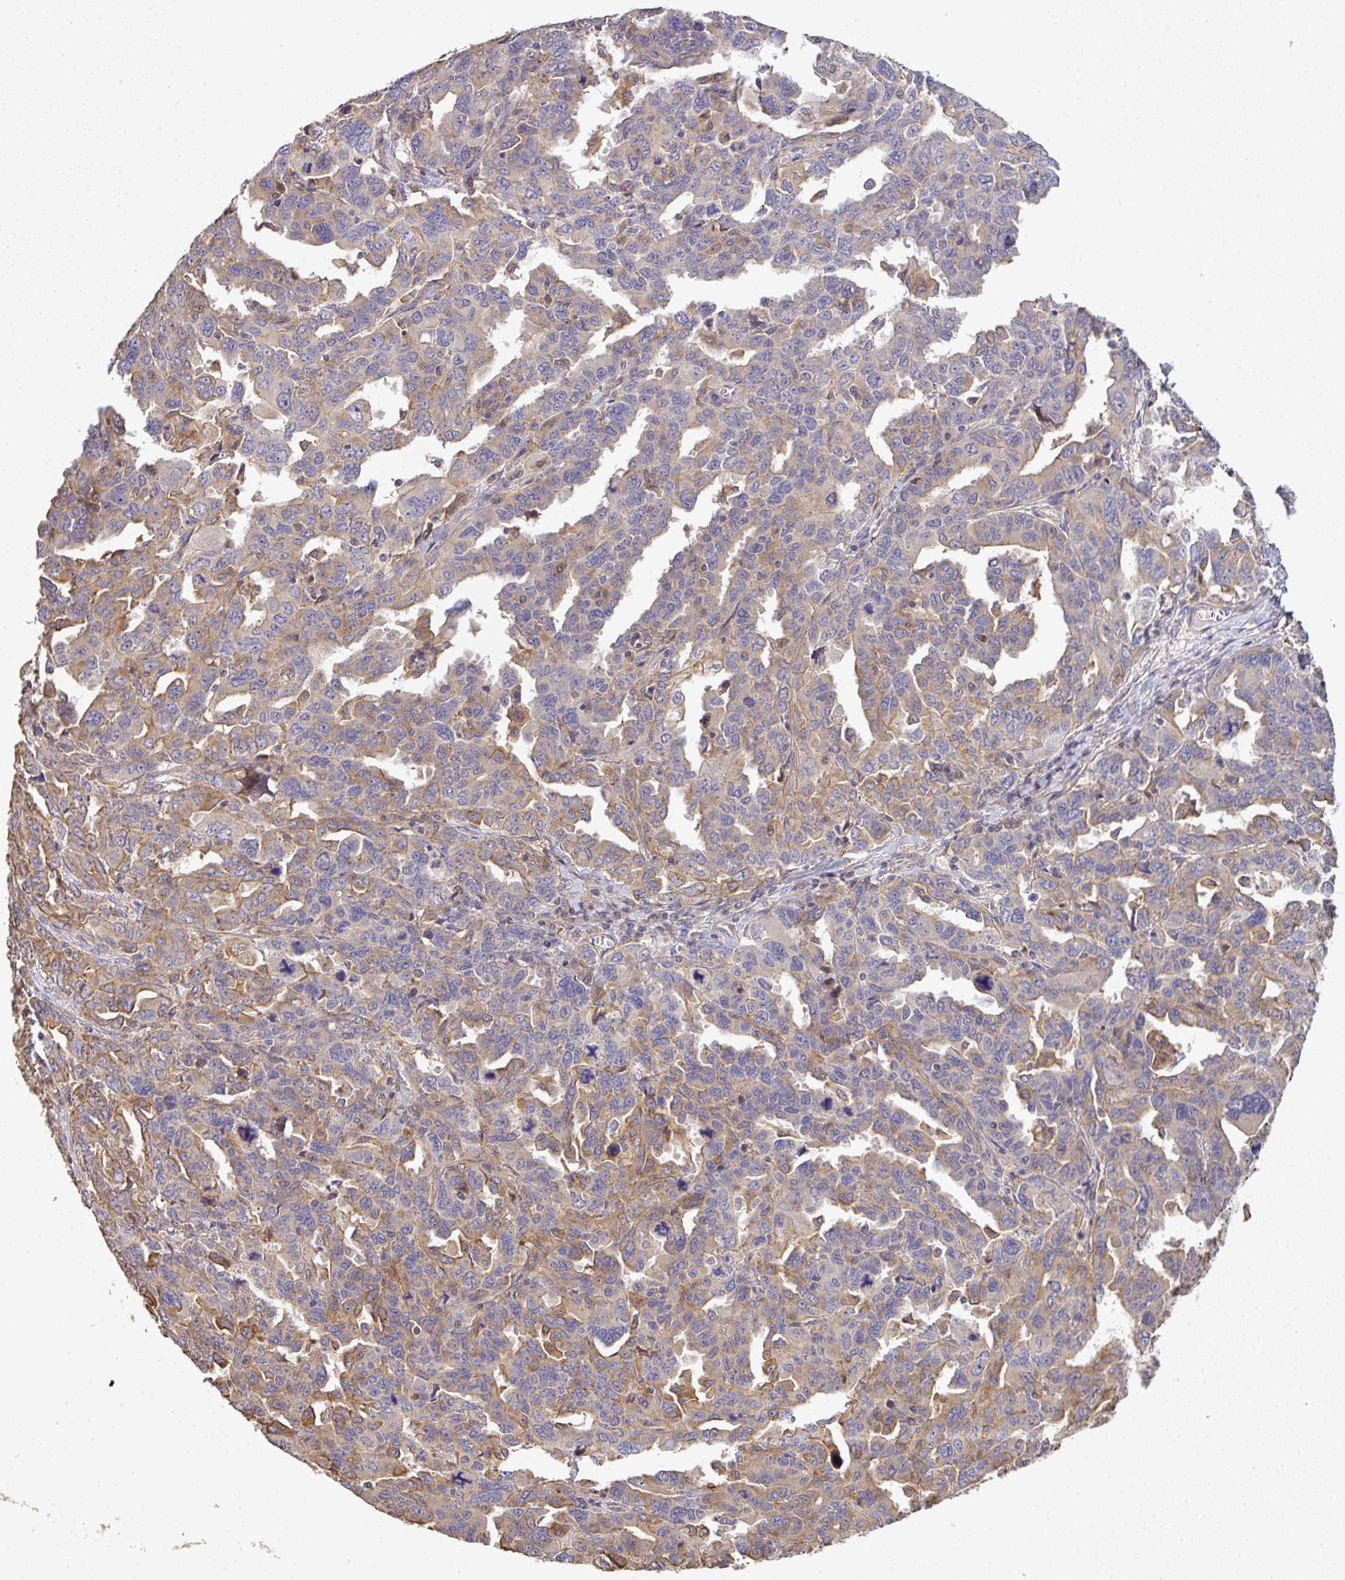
{"staining": {"intensity": "moderate", "quantity": "25%-75%", "location": "cytoplasmic/membranous"}, "tissue": "ovarian cancer", "cell_type": "Tumor cells", "image_type": "cancer", "snomed": [{"axis": "morphology", "description": "Adenocarcinoma, NOS"}, {"axis": "morphology", "description": "Carcinoma, endometroid"}, {"axis": "topography", "description": "Ovary"}], "caption": "A high-resolution micrograph shows immunohistochemistry staining of ovarian cancer (adenocarcinoma), which reveals moderate cytoplasmic/membranous positivity in about 25%-75% of tumor cells.", "gene": "EEF1AKMT1", "patient": {"sex": "female", "age": 72}}